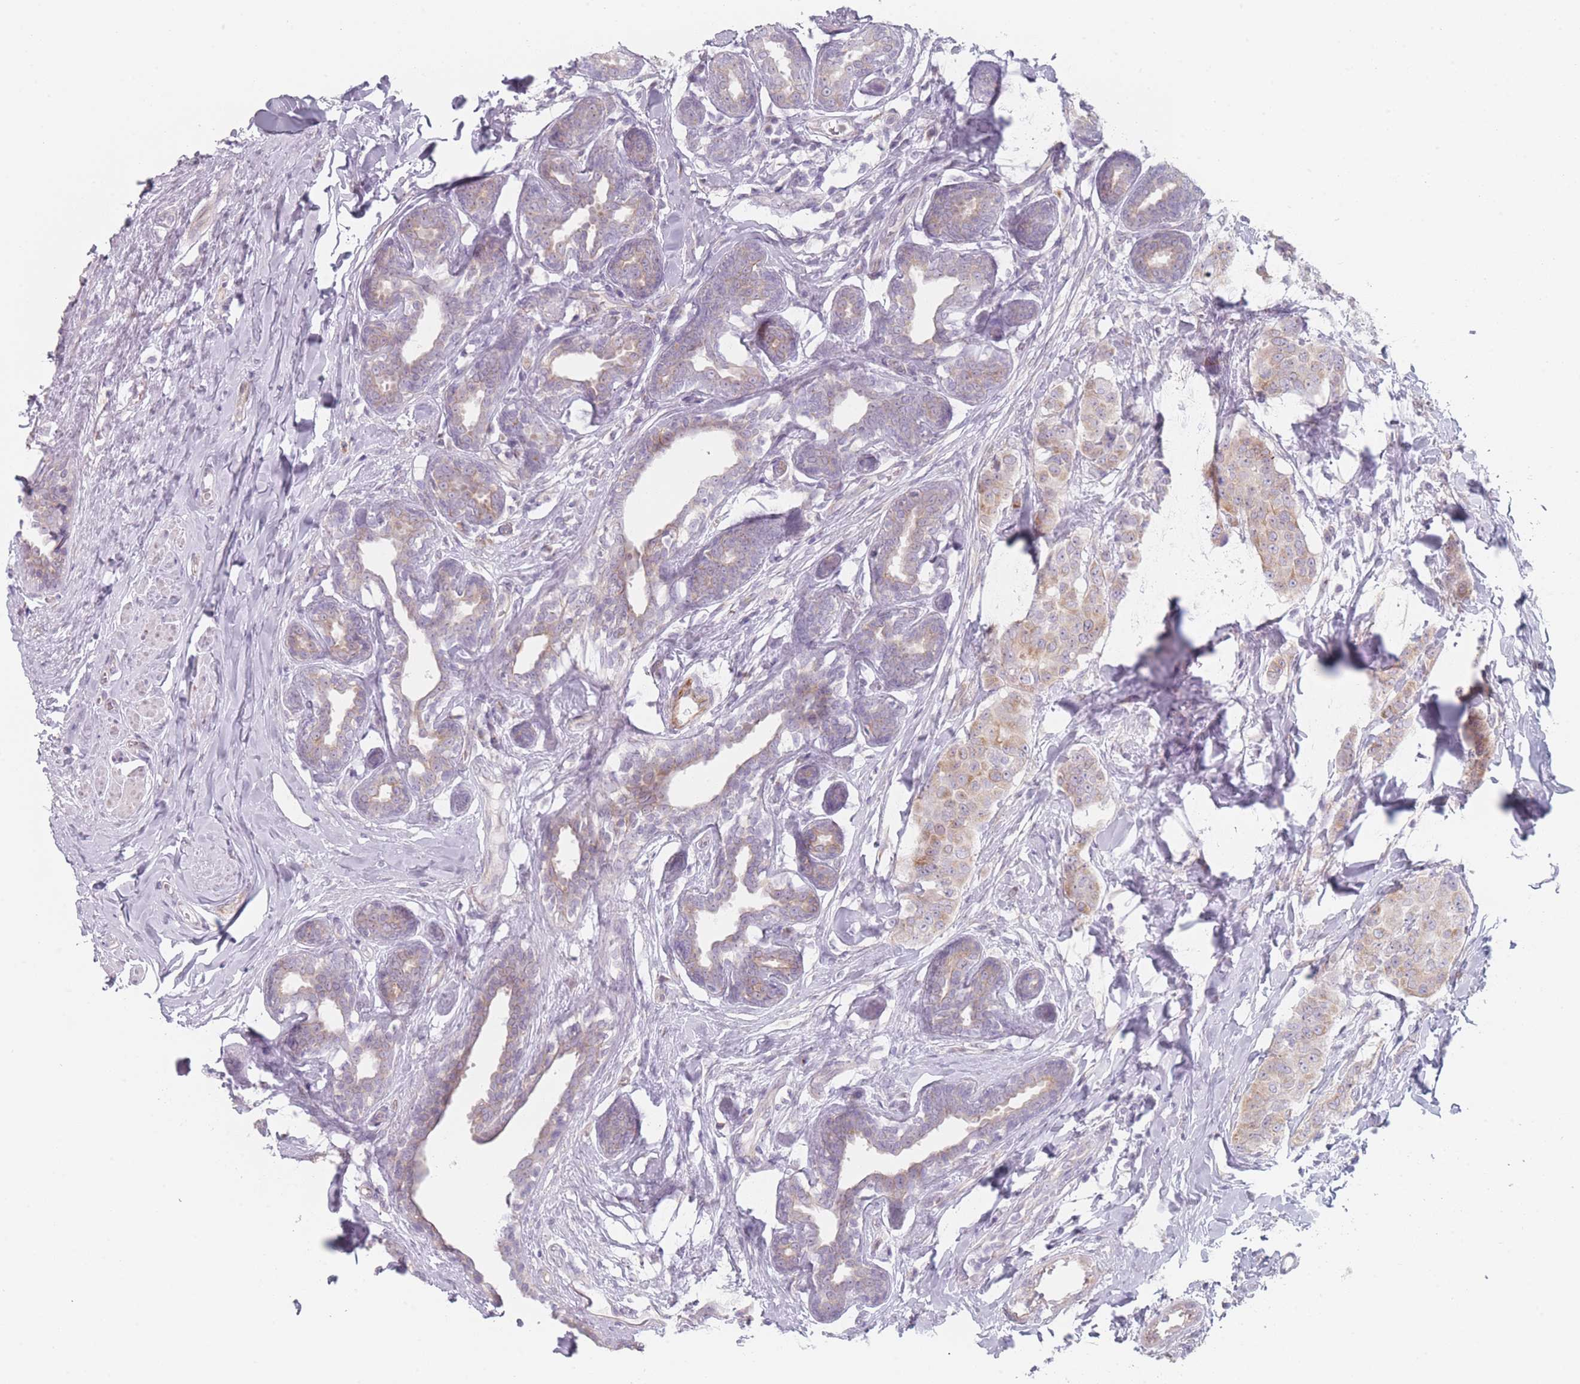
{"staining": {"intensity": "moderate", "quantity": "<25%", "location": "cytoplasmic/membranous"}, "tissue": "breast cancer", "cell_type": "Tumor cells", "image_type": "cancer", "snomed": [{"axis": "morphology", "description": "Duct carcinoma"}, {"axis": "topography", "description": "Breast"}], "caption": "Immunohistochemical staining of human intraductal carcinoma (breast) exhibits moderate cytoplasmic/membranous protein staining in about <25% of tumor cells. The protein is stained brown, and the nuclei are stained in blue (DAB (3,3'-diaminobenzidine) IHC with brightfield microscopy, high magnification).", "gene": "RNF4", "patient": {"sex": "female", "age": 40}}